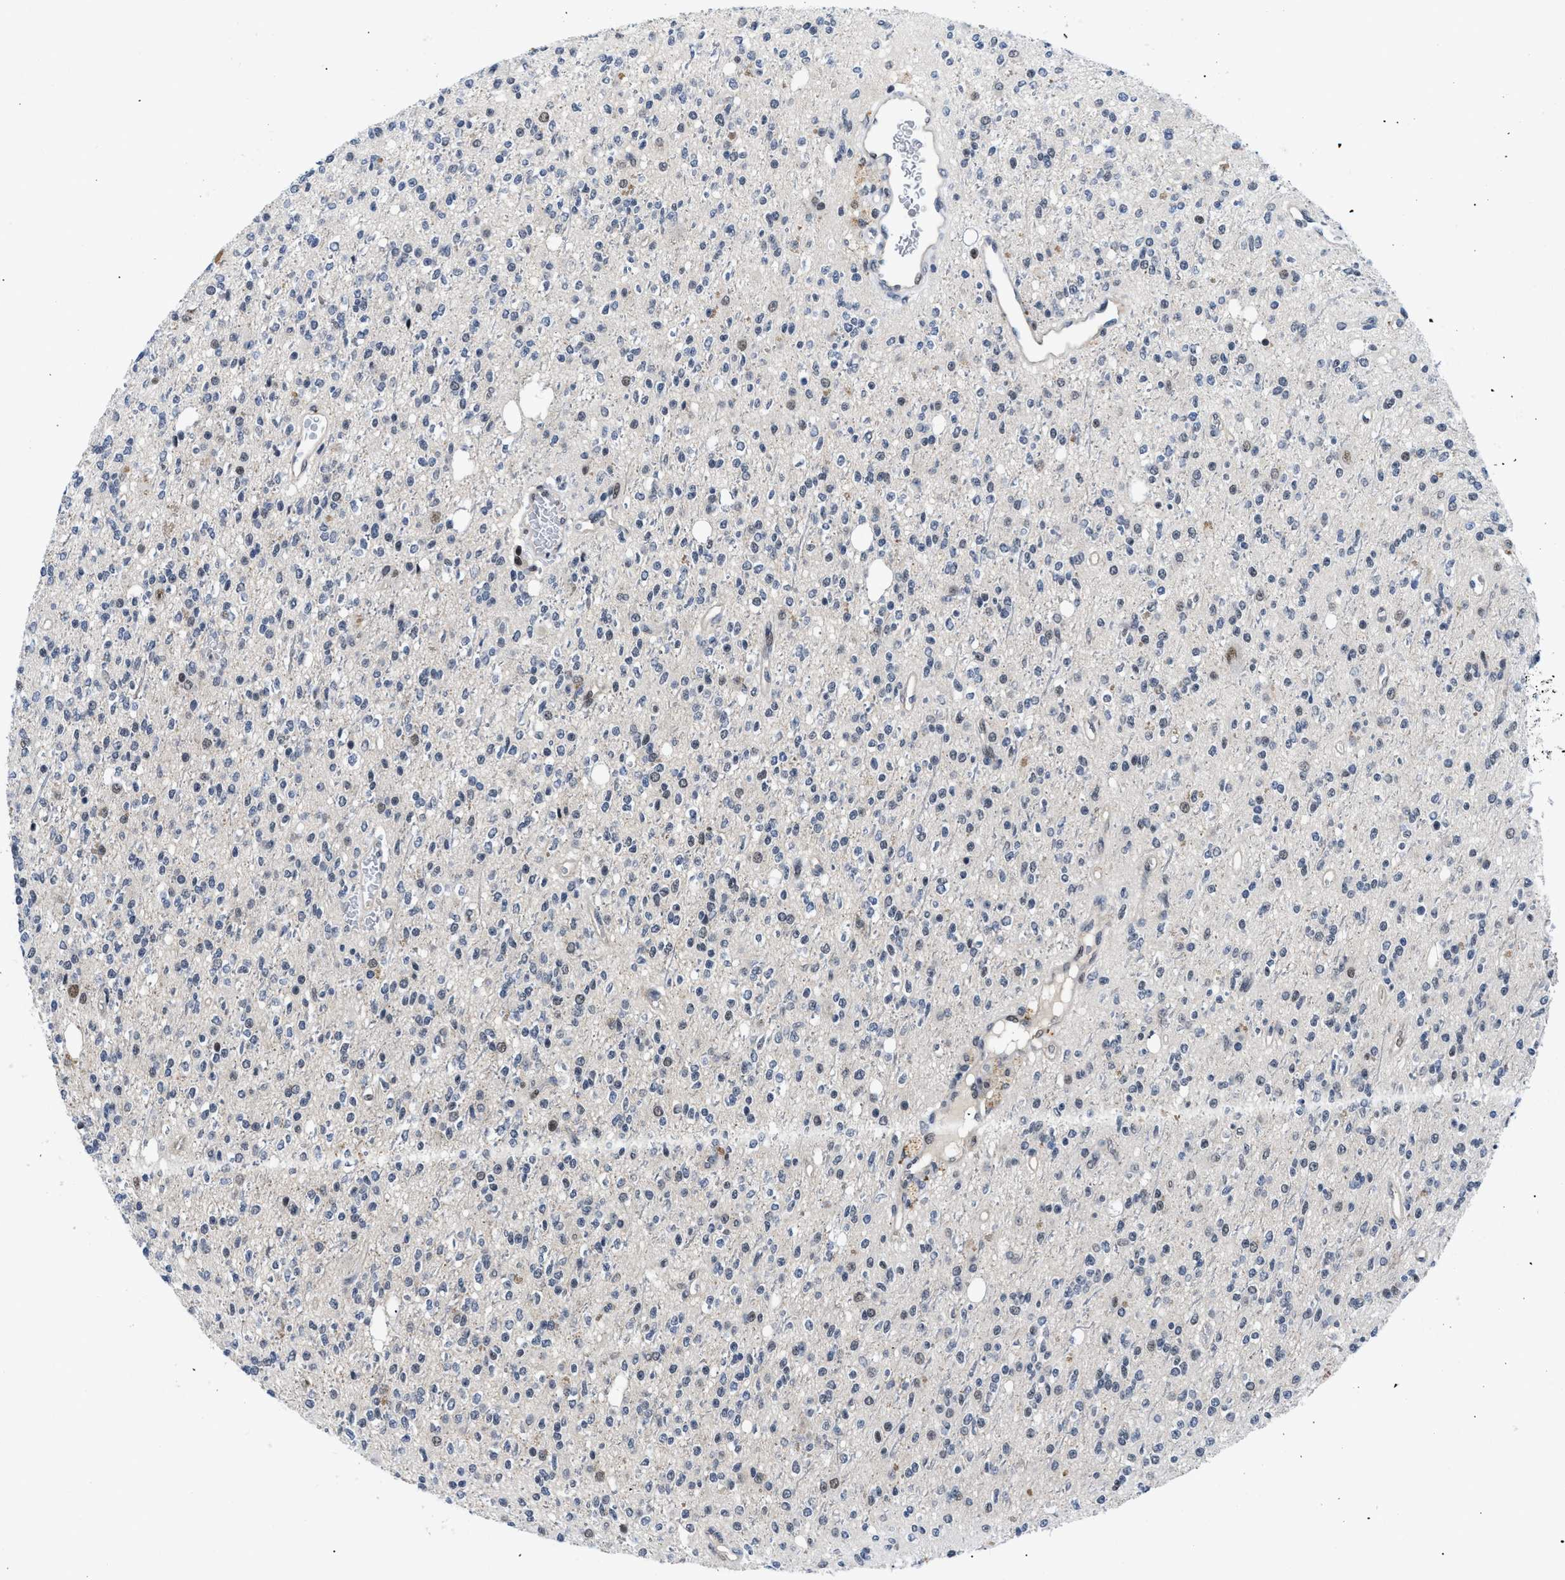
{"staining": {"intensity": "moderate", "quantity": "<25%", "location": "nuclear"}, "tissue": "glioma", "cell_type": "Tumor cells", "image_type": "cancer", "snomed": [{"axis": "morphology", "description": "Glioma, malignant, High grade"}, {"axis": "topography", "description": "Brain"}], "caption": "Immunohistochemistry (IHC) image of neoplastic tissue: glioma stained using immunohistochemistry (IHC) shows low levels of moderate protein expression localized specifically in the nuclear of tumor cells, appearing as a nuclear brown color.", "gene": "SLC29A2", "patient": {"sex": "male", "age": 34}}